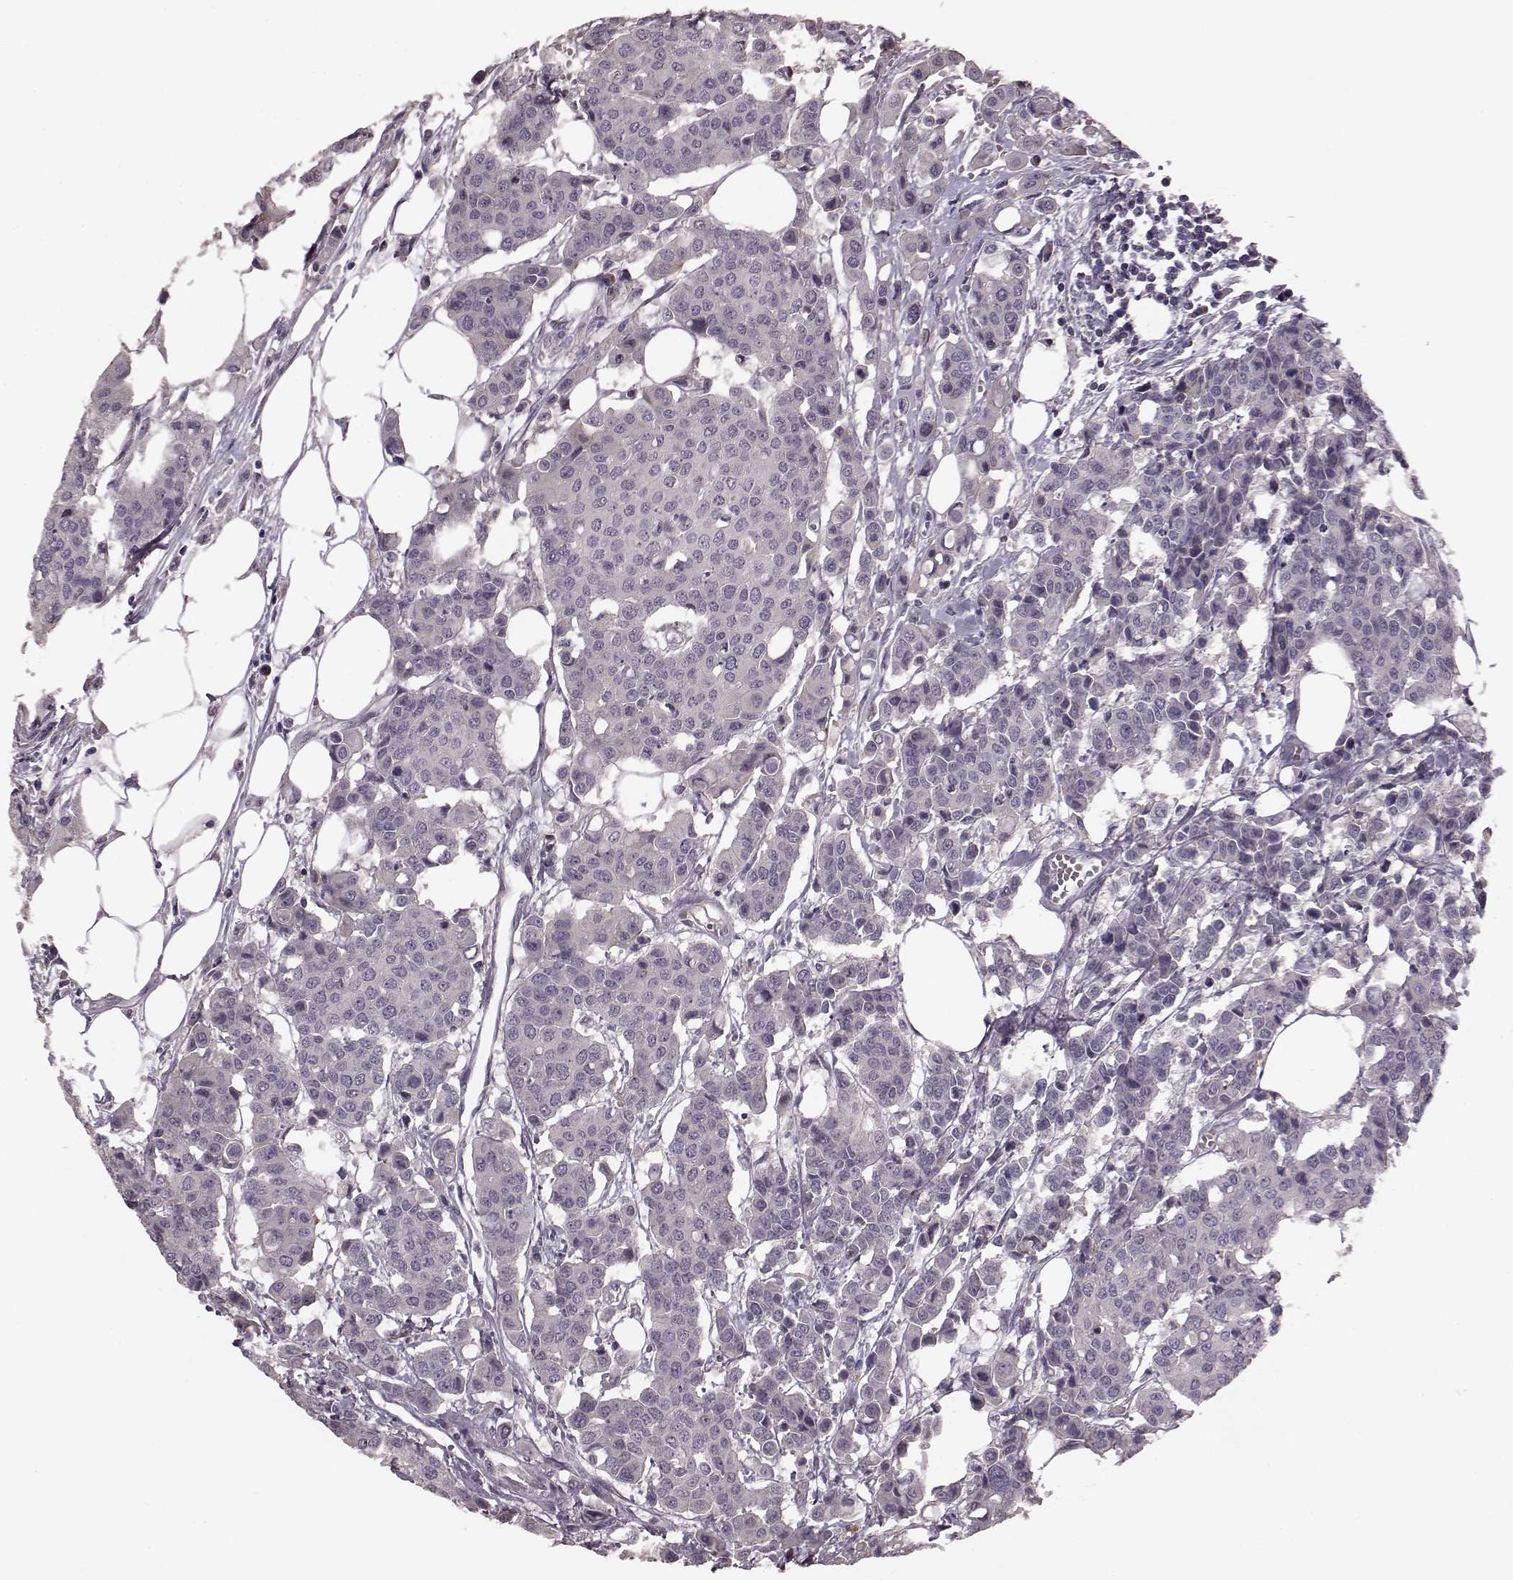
{"staining": {"intensity": "negative", "quantity": "none", "location": "none"}, "tissue": "carcinoid", "cell_type": "Tumor cells", "image_type": "cancer", "snomed": [{"axis": "morphology", "description": "Carcinoid, malignant, NOS"}, {"axis": "topography", "description": "Colon"}], "caption": "Tumor cells show no significant expression in carcinoid (malignant). Nuclei are stained in blue.", "gene": "SLC52A3", "patient": {"sex": "male", "age": 81}}